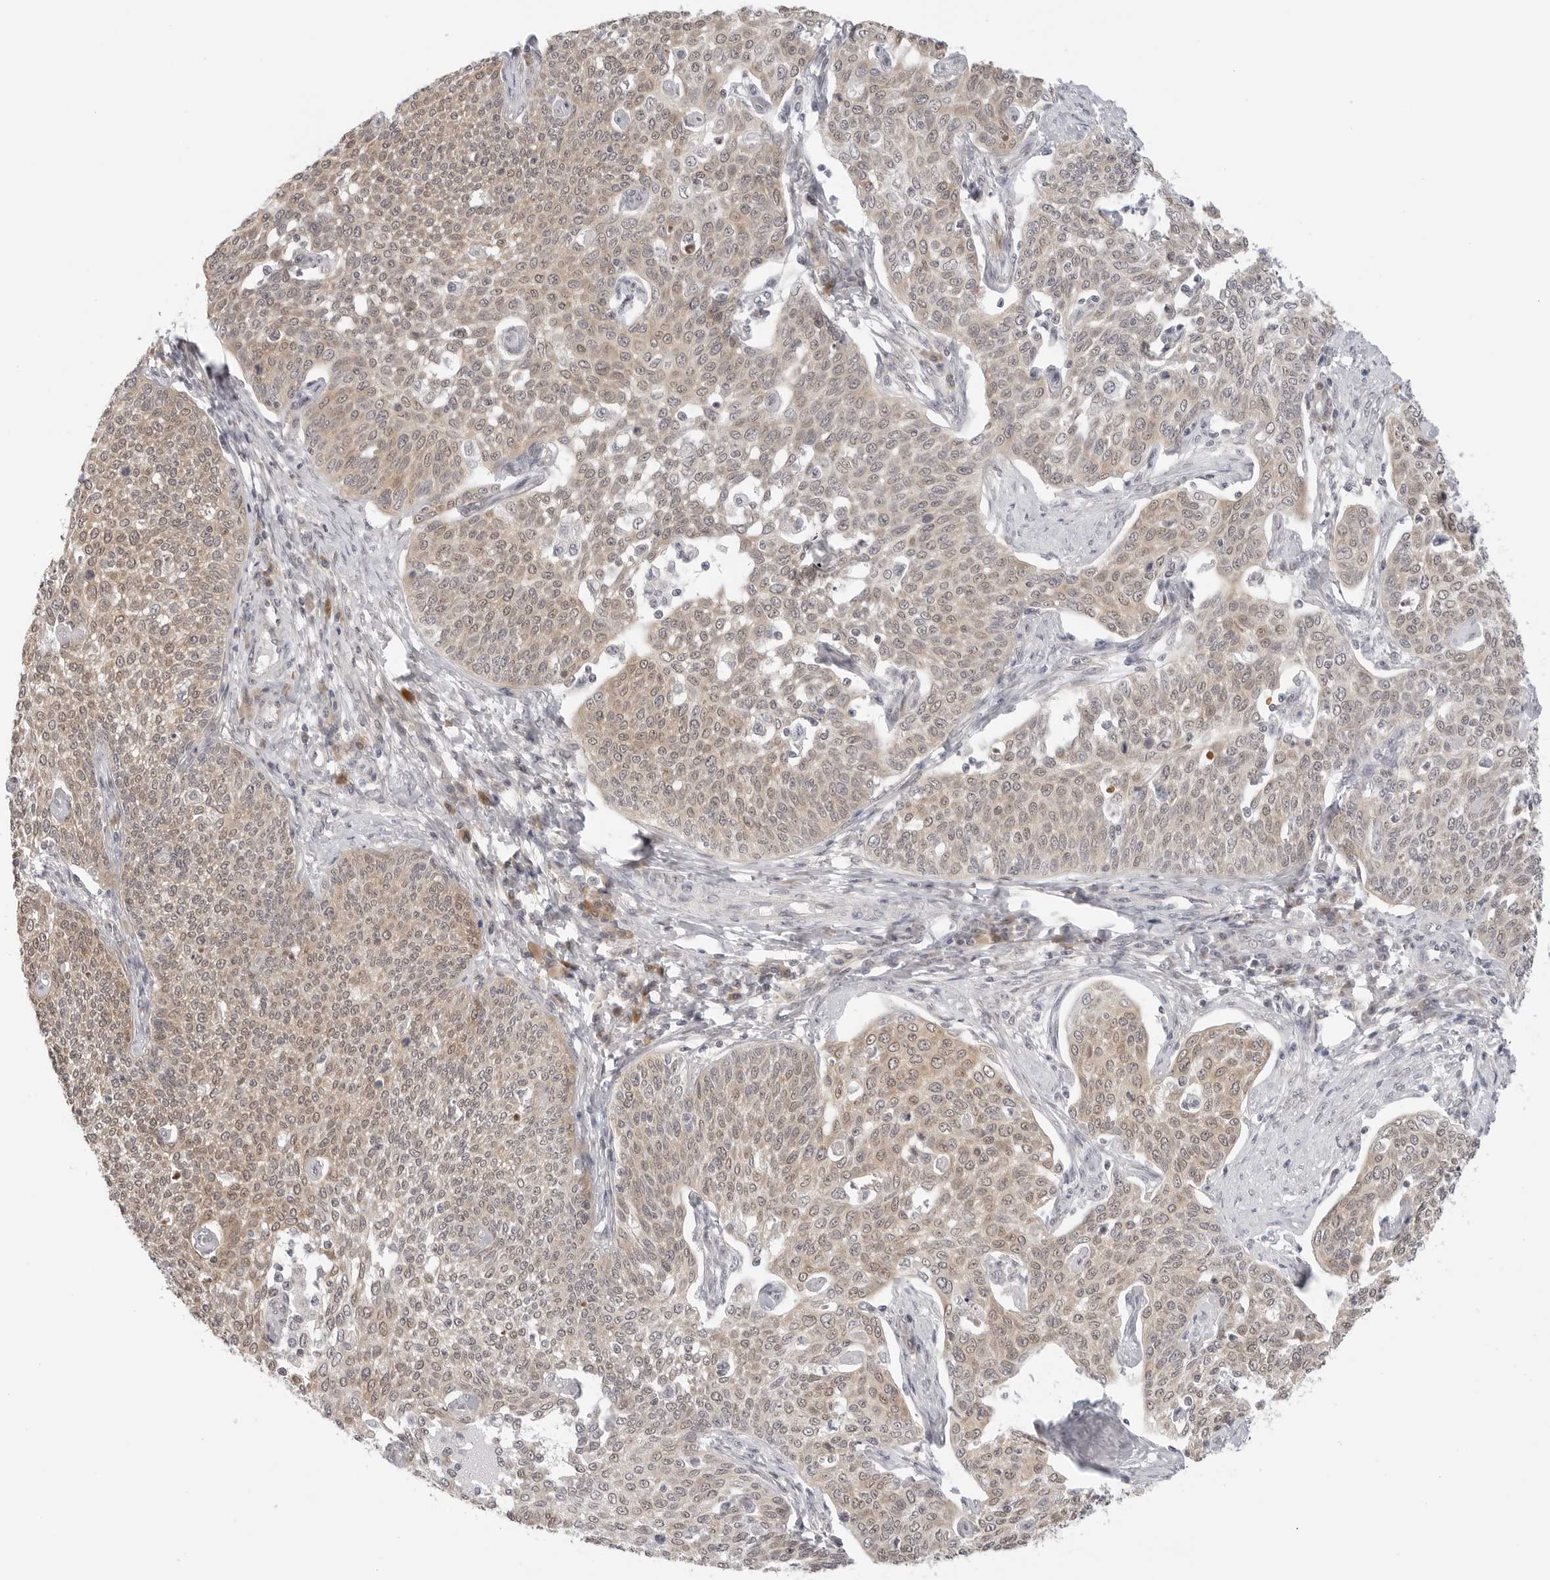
{"staining": {"intensity": "weak", "quantity": ">75%", "location": "cytoplasmic/membranous"}, "tissue": "cervical cancer", "cell_type": "Tumor cells", "image_type": "cancer", "snomed": [{"axis": "morphology", "description": "Squamous cell carcinoma, NOS"}, {"axis": "topography", "description": "Cervix"}], "caption": "Approximately >75% of tumor cells in human cervical cancer (squamous cell carcinoma) exhibit weak cytoplasmic/membranous protein staining as visualized by brown immunohistochemical staining.", "gene": "TCP1", "patient": {"sex": "female", "age": 34}}